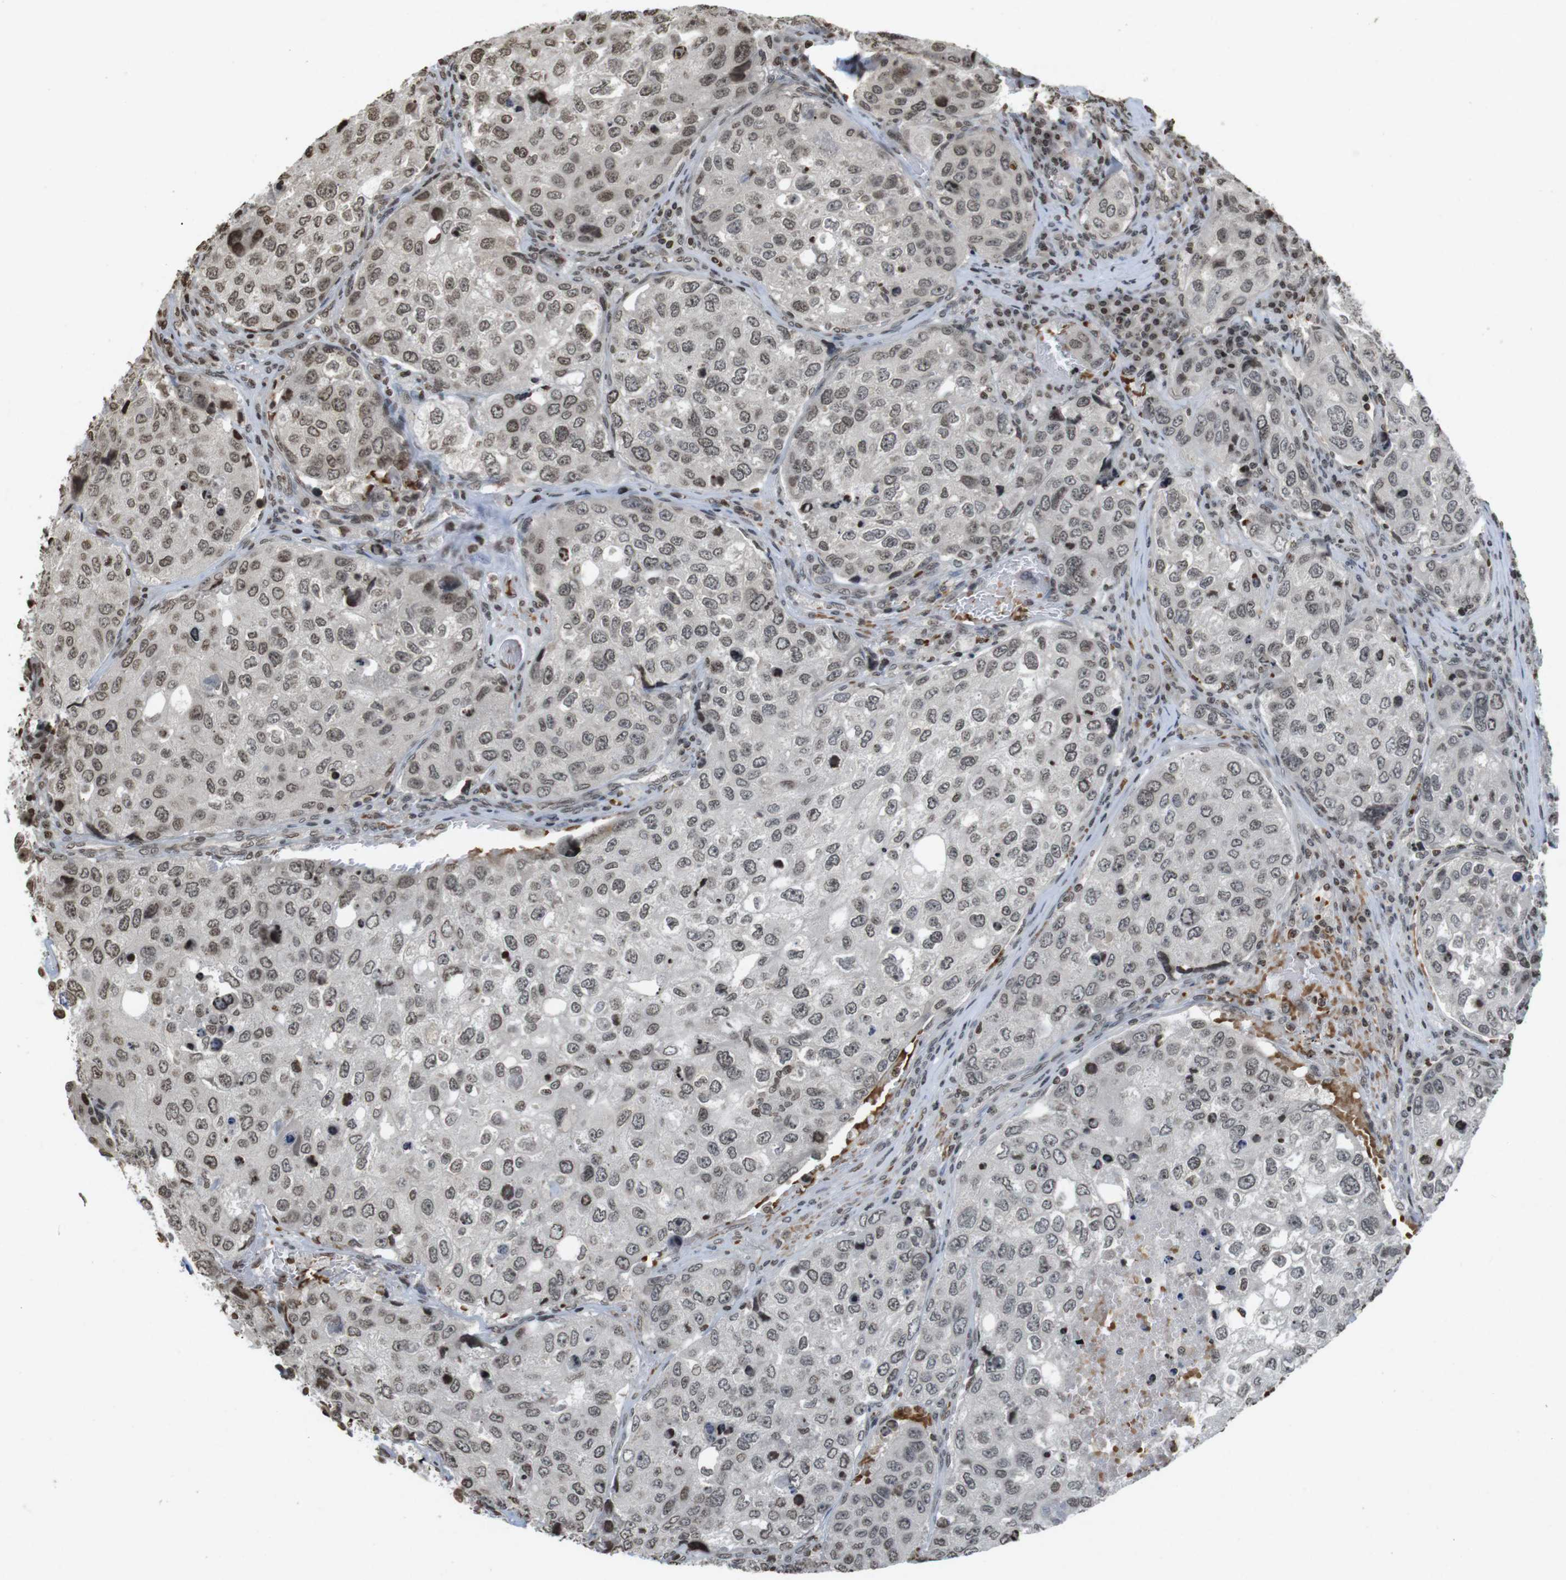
{"staining": {"intensity": "weak", "quantity": ">75%", "location": "nuclear"}, "tissue": "urothelial cancer", "cell_type": "Tumor cells", "image_type": "cancer", "snomed": [{"axis": "morphology", "description": "Urothelial carcinoma, High grade"}, {"axis": "topography", "description": "Lymph node"}, {"axis": "topography", "description": "Urinary bladder"}], "caption": "Urothelial carcinoma (high-grade) tissue exhibits weak nuclear positivity in approximately >75% of tumor cells, visualized by immunohistochemistry. (DAB (3,3'-diaminobenzidine) = brown stain, brightfield microscopy at high magnification).", "gene": "FOXA3", "patient": {"sex": "male", "age": 51}}